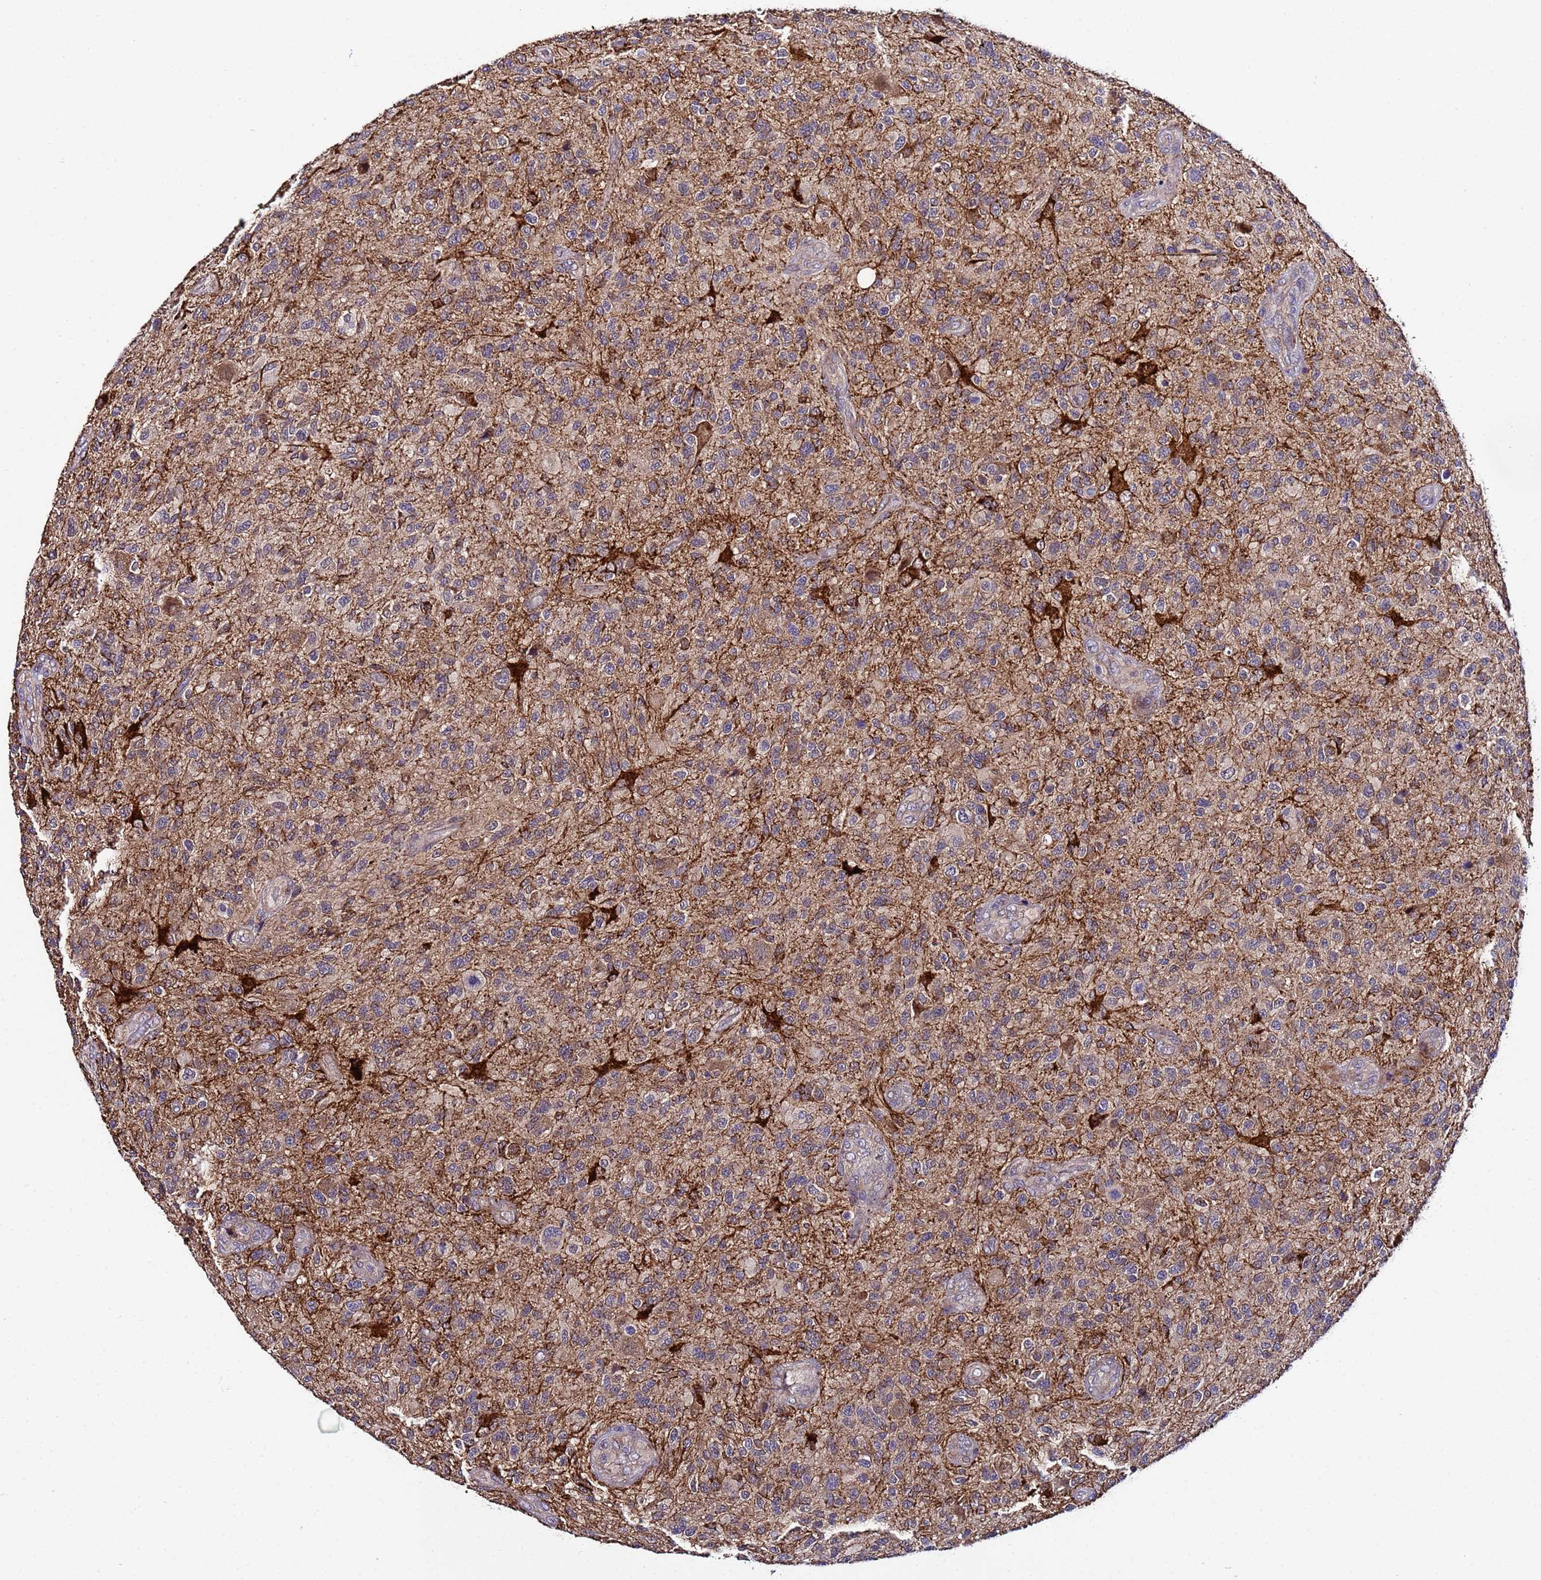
{"staining": {"intensity": "negative", "quantity": "none", "location": "none"}, "tissue": "glioma", "cell_type": "Tumor cells", "image_type": "cancer", "snomed": [{"axis": "morphology", "description": "Glioma, malignant, High grade"}, {"axis": "topography", "description": "Brain"}], "caption": "DAB immunohistochemical staining of human malignant glioma (high-grade) displays no significant expression in tumor cells.", "gene": "PLXDC2", "patient": {"sex": "male", "age": 47}}